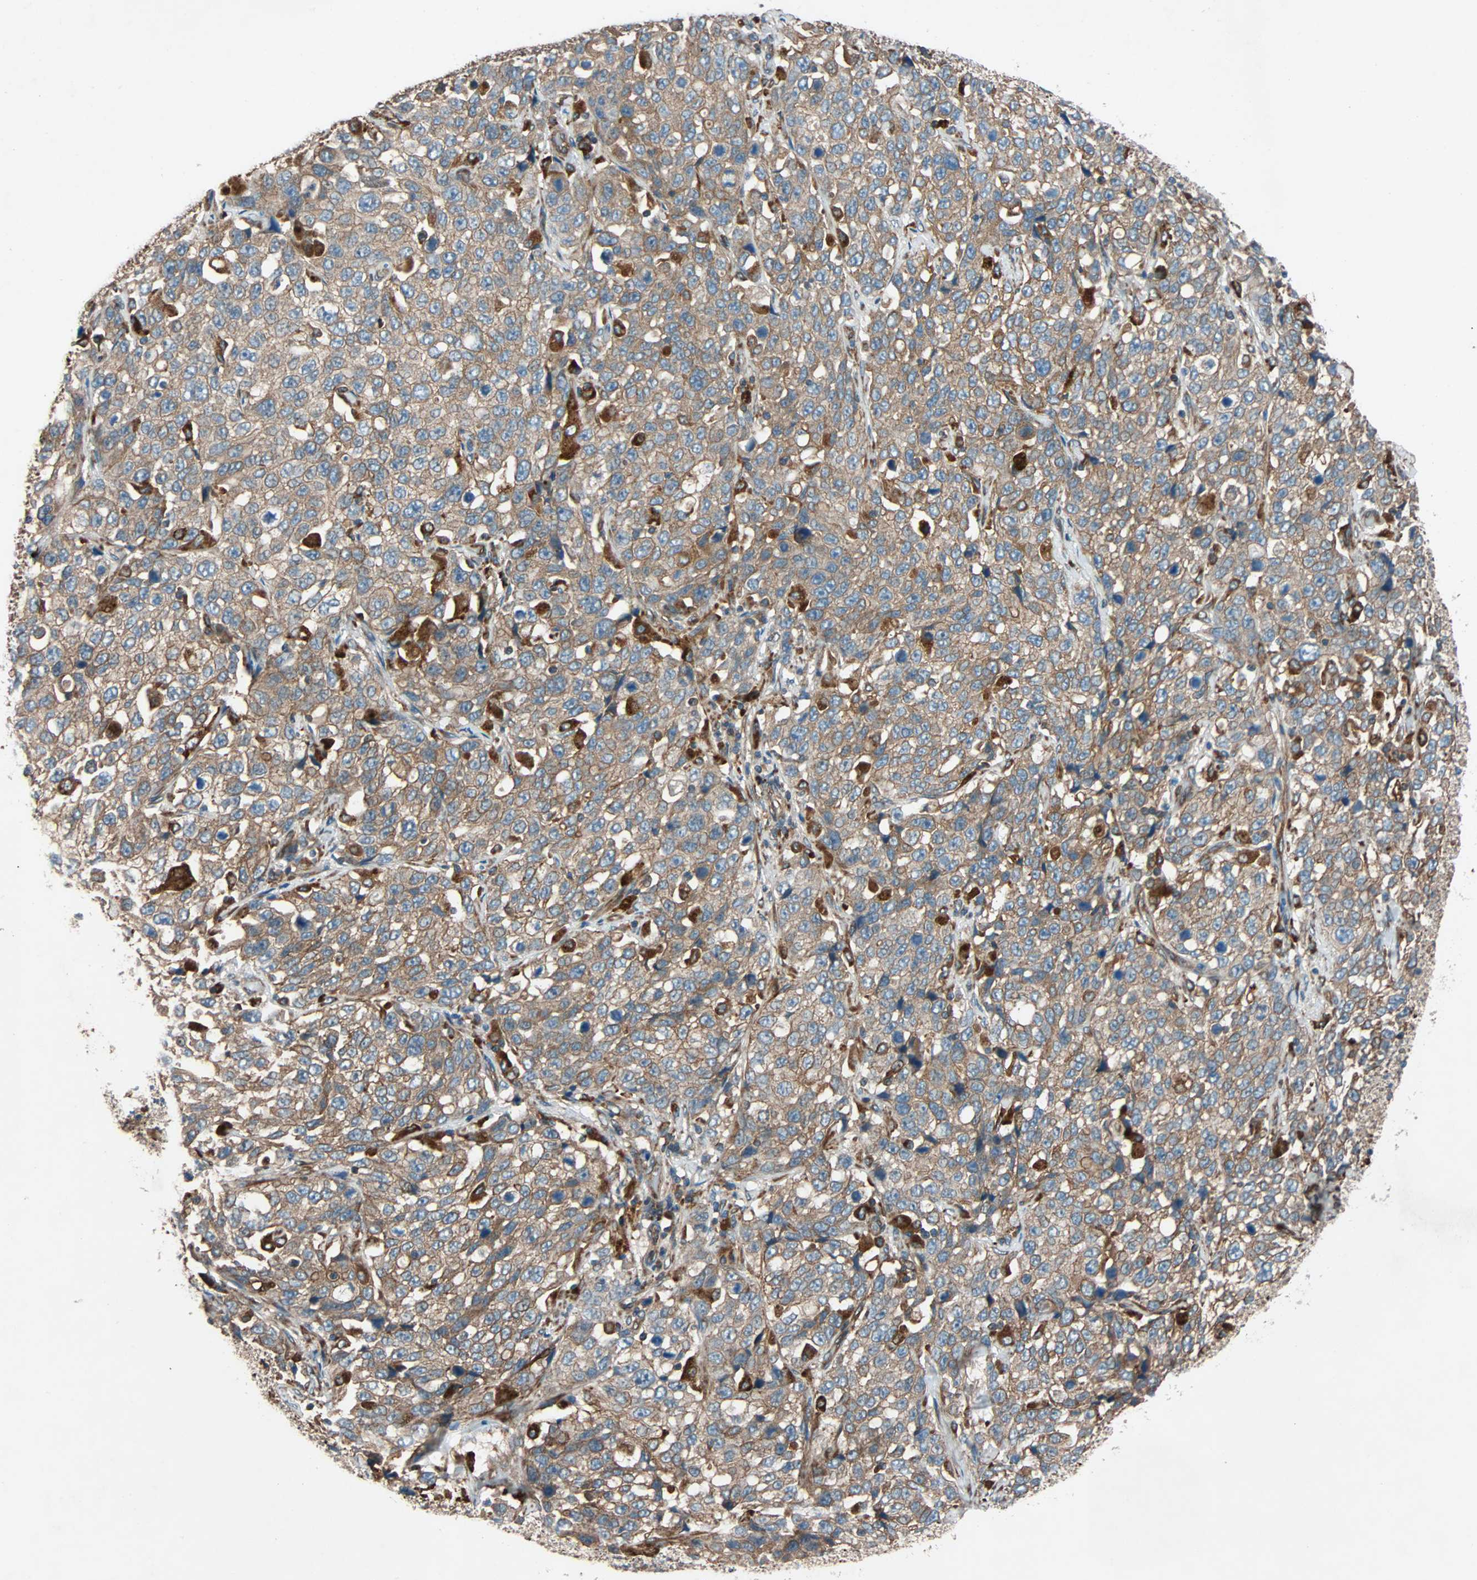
{"staining": {"intensity": "moderate", "quantity": ">75%", "location": "cytoplasmic/membranous"}, "tissue": "stomach cancer", "cell_type": "Tumor cells", "image_type": "cancer", "snomed": [{"axis": "morphology", "description": "Normal tissue, NOS"}, {"axis": "morphology", "description": "Adenocarcinoma, NOS"}, {"axis": "topography", "description": "Stomach"}], "caption": "The image displays staining of stomach adenocarcinoma, revealing moderate cytoplasmic/membranous protein positivity (brown color) within tumor cells.", "gene": "PHYH", "patient": {"sex": "male", "age": 48}}